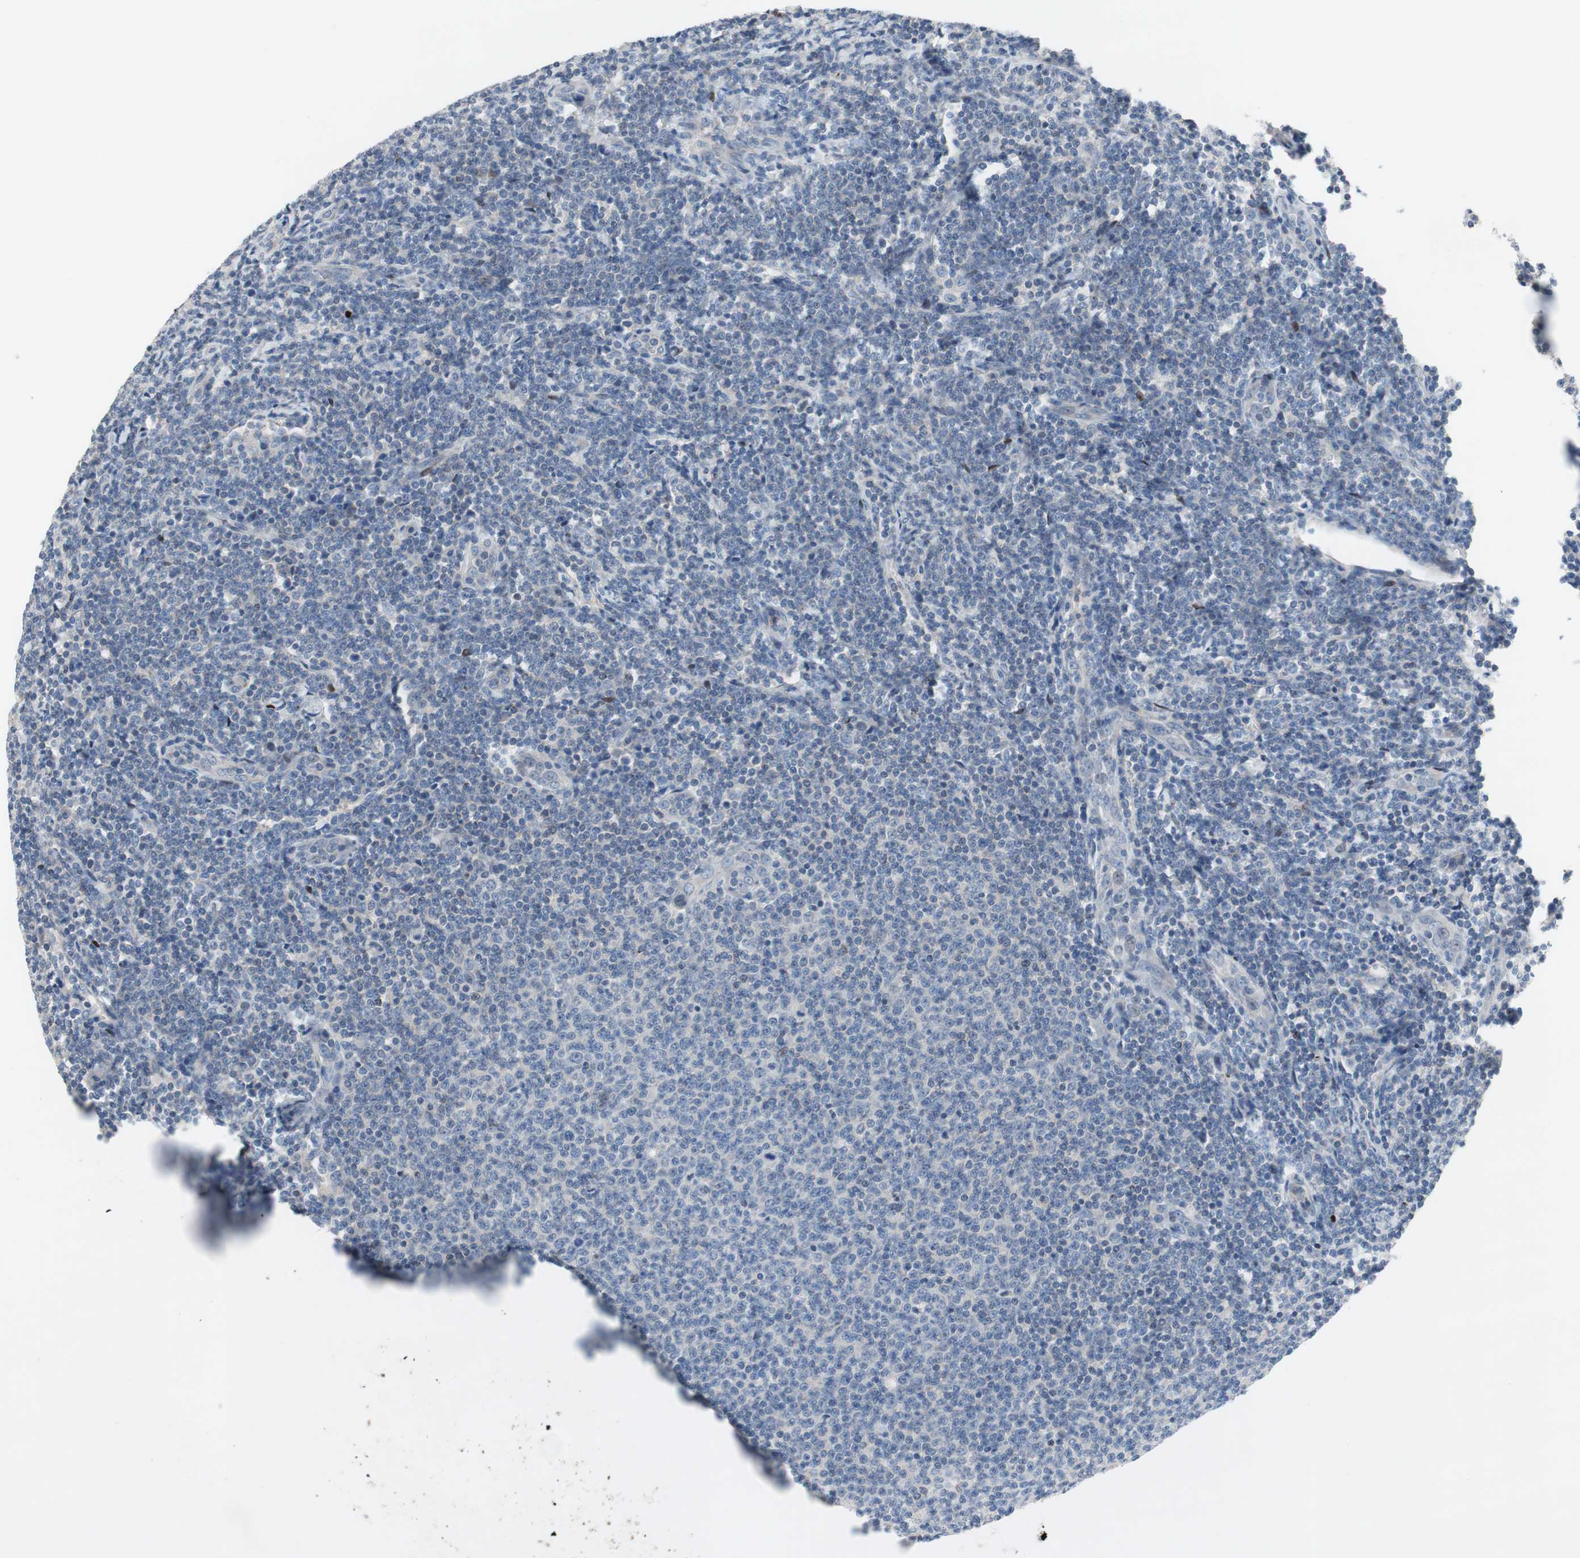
{"staining": {"intensity": "negative", "quantity": "none", "location": "none"}, "tissue": "lymphoma", "cell_type": "Tumor cells", "image_type": "cancer", "snomed": [{"axis": "morphology", "description": "Malignant lymphoma, non-Hodgkin's type, Low grade"}, {"axis": "topography", "description": "Lymph node"}], "caption": "A high-resolution micrograph shows immunohistochemistry staining of lymphoma, which exhibits no significant staining in tumor cells.", "gene": "MUTYH", "patient": {"sex": "male", "age": 66}}